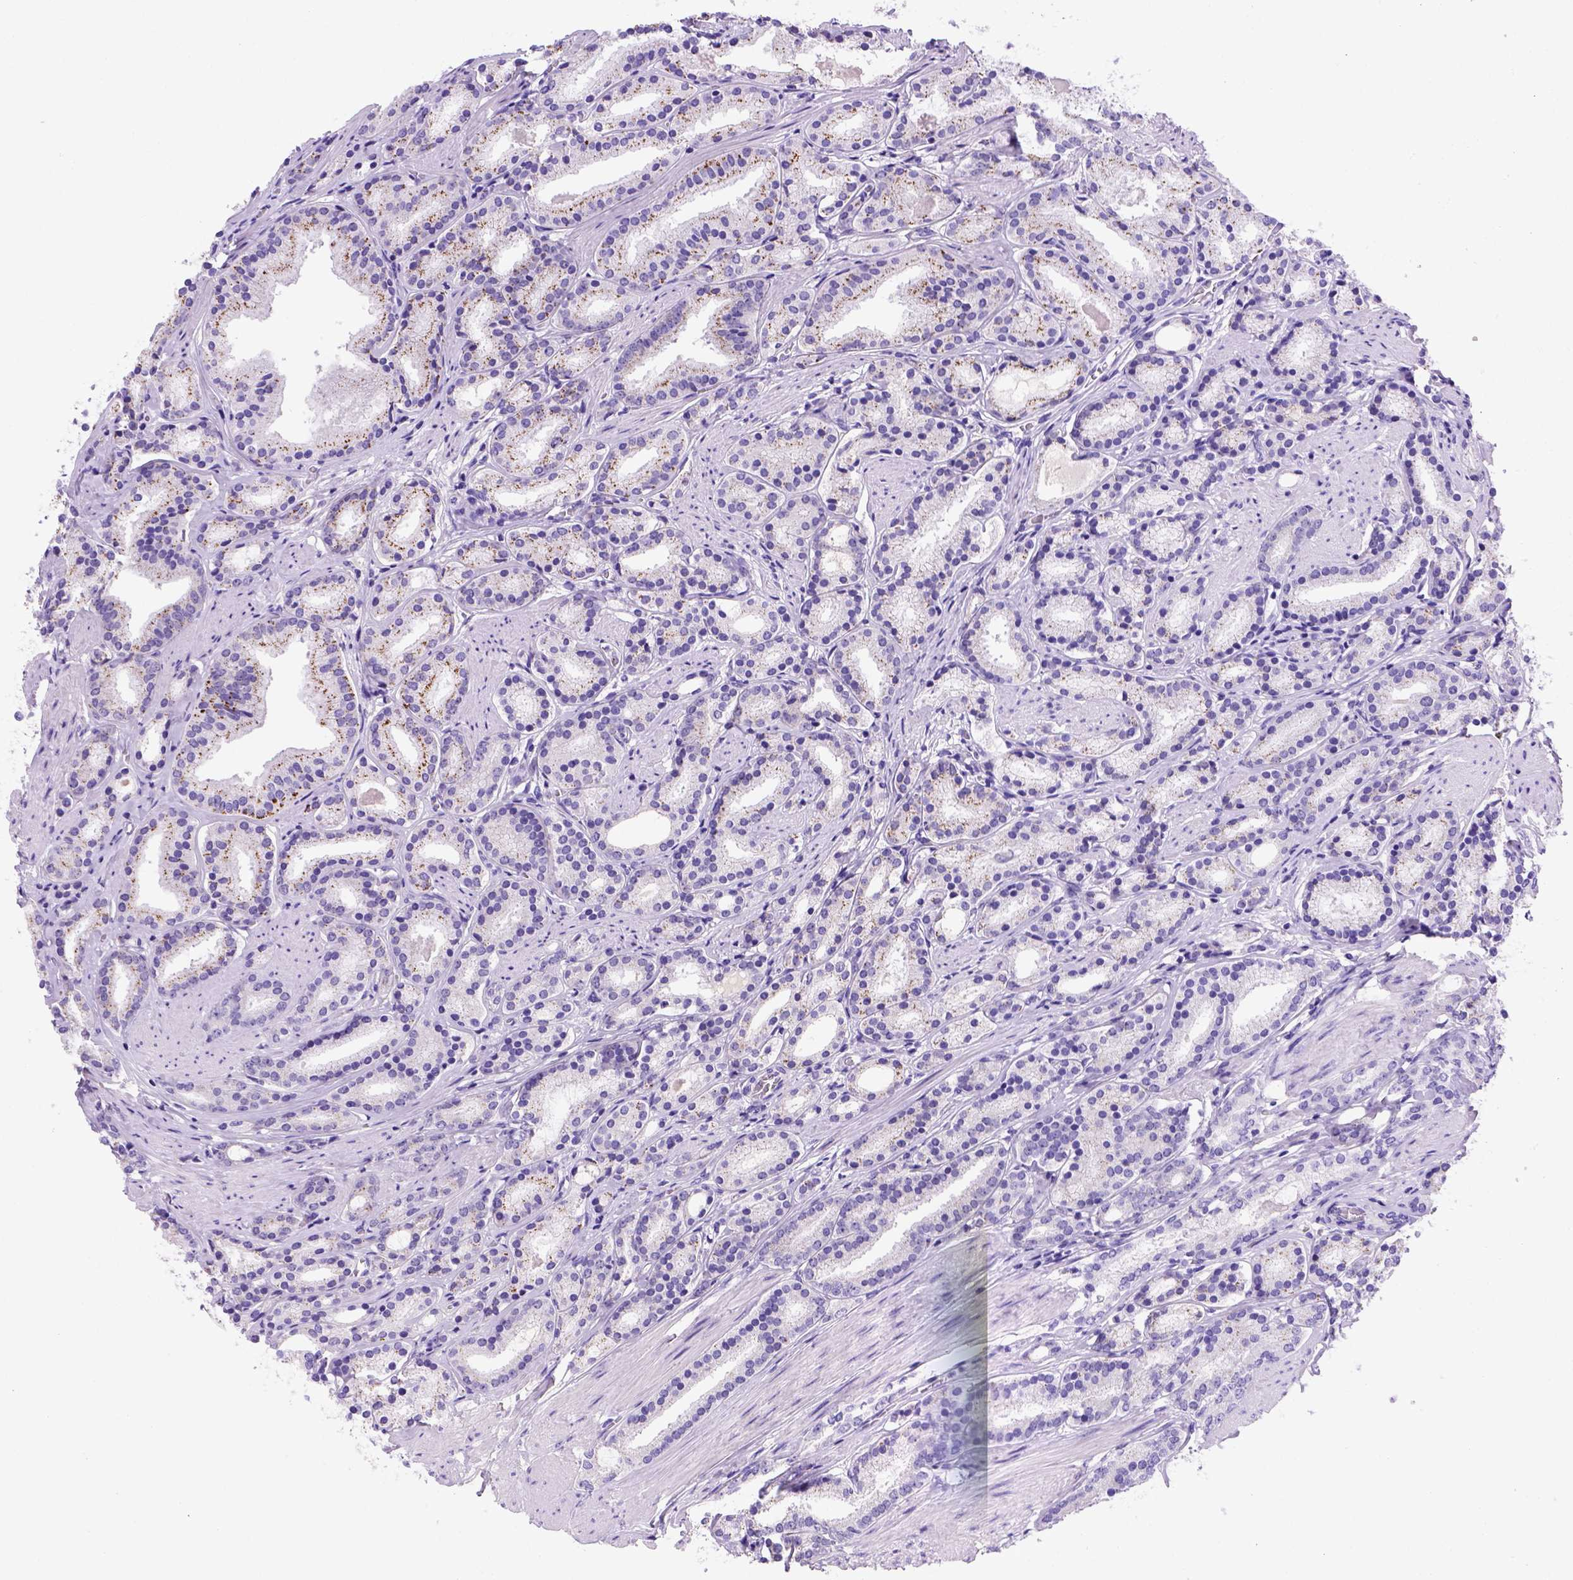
{"staining": {"intensity": "moderate", "quantity": "25%-75%", "location": "cytoplasmic/membranous"}, "tissue": "prostate cancer", "cell_type": "Tumor cells", "image_type": "cancer", "snomed": [{"axis": "morphology", "description": "Adenocarcinoma, High grade"}, {"axis": "topography", "description": "Prostate"}], "caption": "Immunohistochemical staining of human prostate cancer shows medium levels of moderate cytoplasmic/membranous positivity in about 25%-75% of tumor cells.", "gene": "FOXI1", "patient": {"sex": "male", "age": 63}}